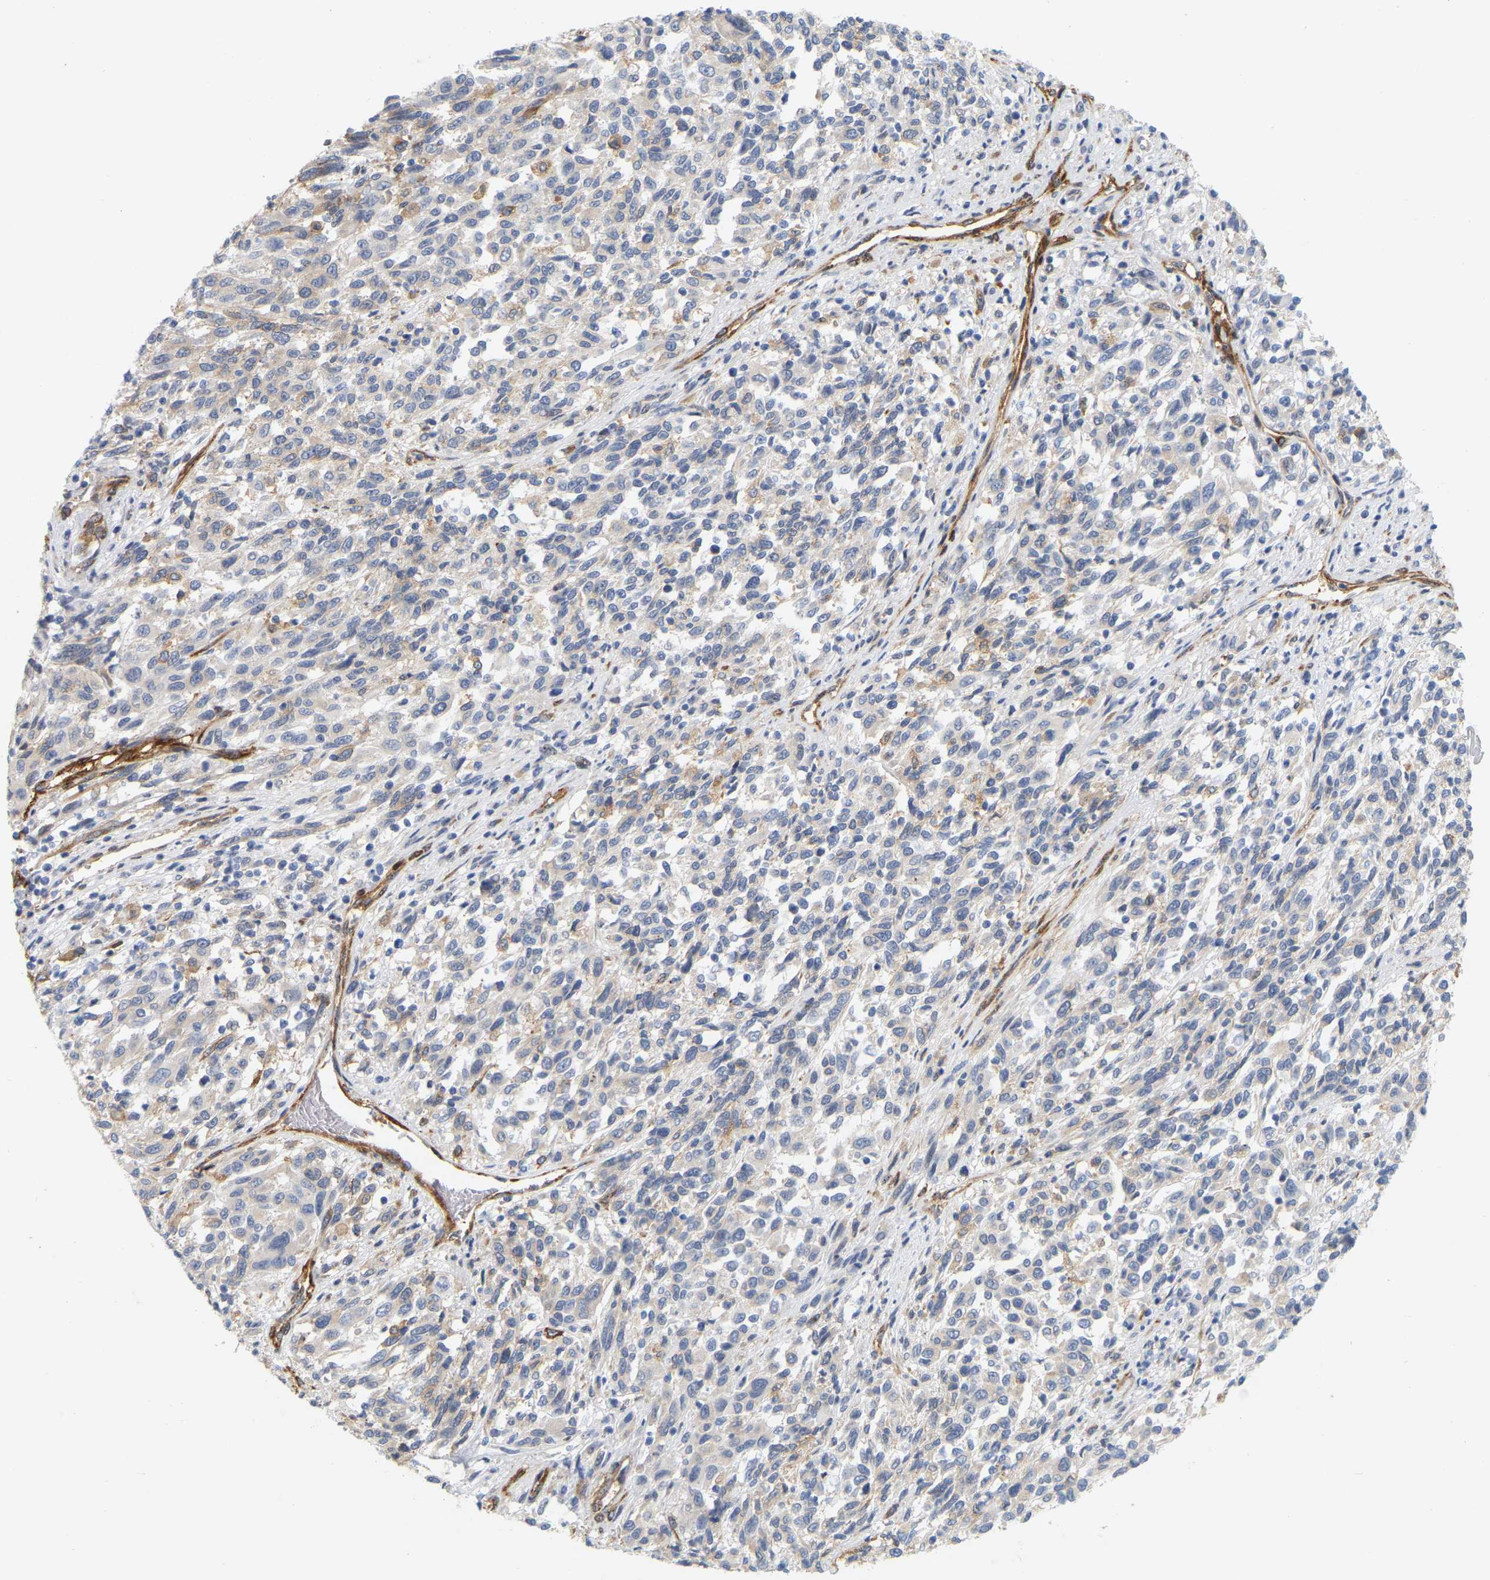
{"staining": {"intensity": "negative", "quantity": "none", "location": "none"}, "tissue": "melanoma", "cell_type": "Tumor cells", "image_type": "cancer", "snomed": [{"axis": "morphology", "description": "Malignant melanoma, Metastatic site"}, {"axis": "topography", "description": "Lymph node"}], "caption": "This micrograph is of malignant melanoma (metastatic site) stained with immunohistochemistry (IHC) to label a protein in brown with the nuclei are counter-stained blue. There is no positivity in tumor cells.", "gene": "RAPH1", "patient": {"sex": "male", "age": 61}}